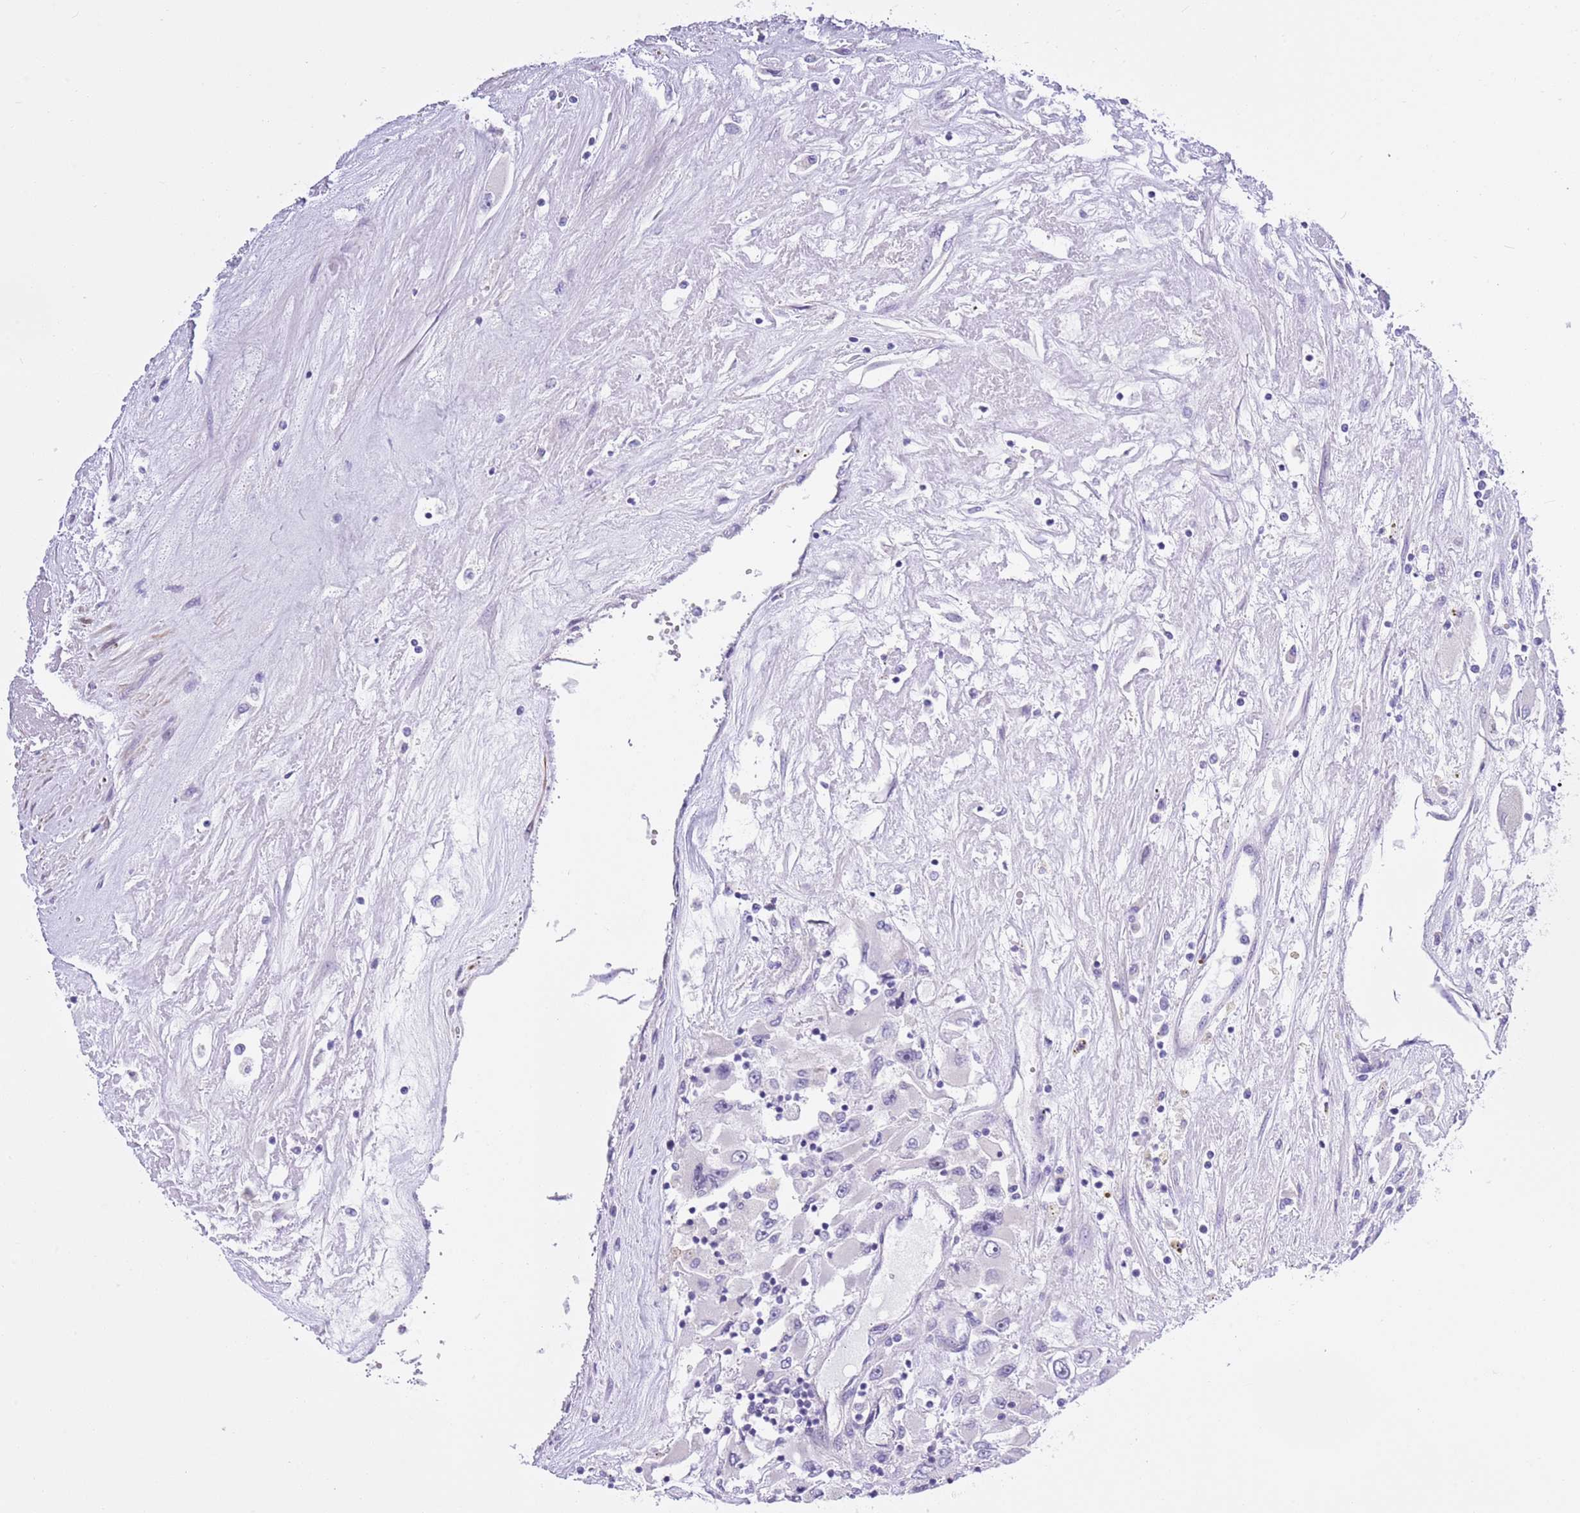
{"staining": {"intensity": "negative", "quantity": "none", "location": "none"}, "tissue": "renal cancer", "cell_type": "Tumor cells", "image_type": "cancer", "snomed": [{"axis": "morphology", "description": "Adenocarcinoma, NOS"}, {"axis": "topography", "description": "Kidney"}], "caption": "The immunohistochemistry (IHC) micrograph has no significant positivity in tumor cells of renal cancer (adenocarcinoma) tissue. The staining was performed using DAB to visualize the protein expression in brown, while the nuclei were stained in blue with hematoxylin (Magnification: 20x).", "gene": "NET1", "patient": {"sex": "female", "age": 52}}